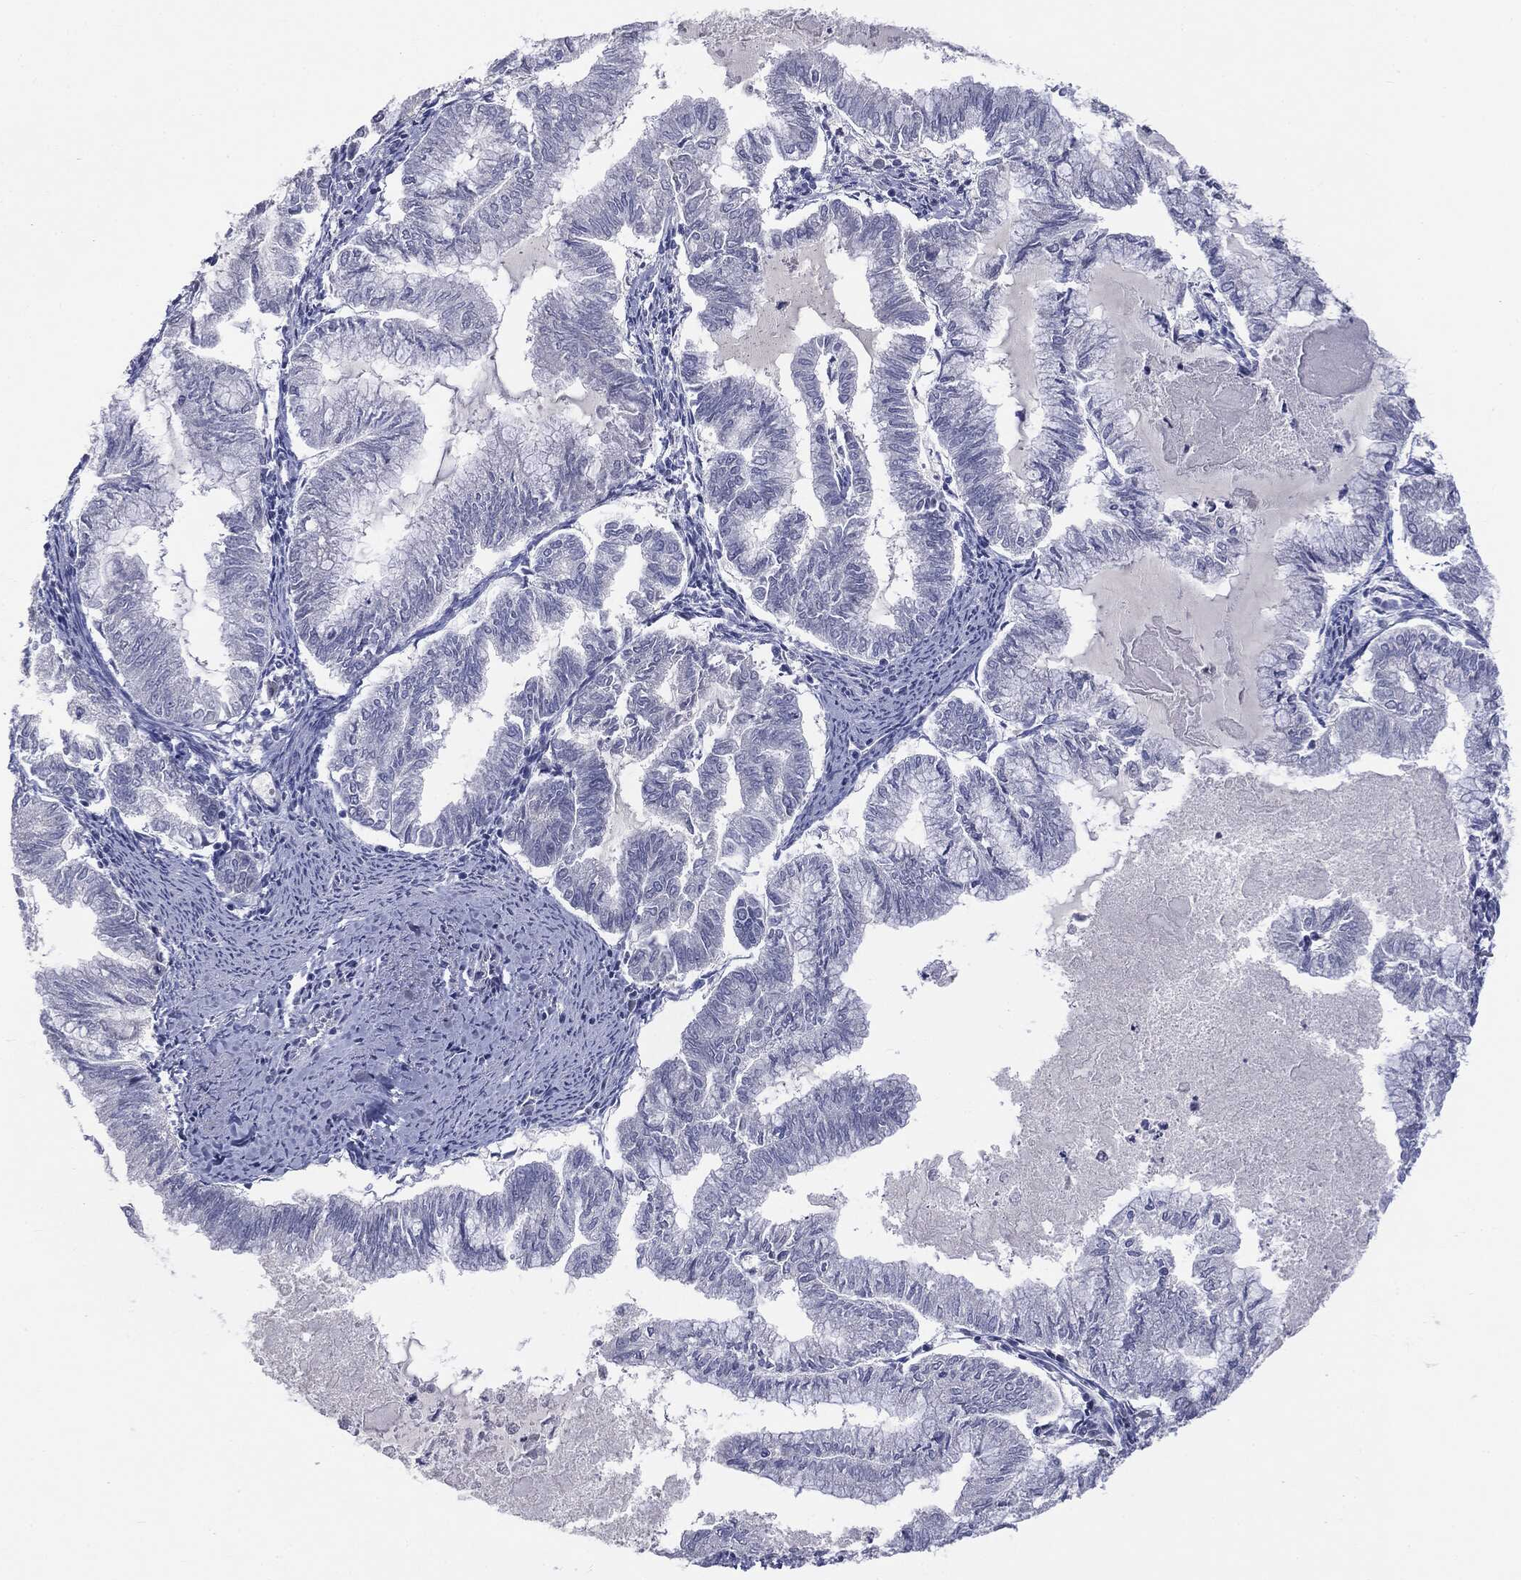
{"staining": {"intensity": "negative", "quantity": "none", "location": "none"}, "tissue": "endometrial cancer", "cell_type": "Tumor cells", "image_type": "cancer", "snomed": [{"axis": "morphology", "description": "Adenocarcinoma, NOS"}, {"axis": "topography", "description": "Endometrium"}], "caption": "Immunohistochemical staining of endometrial cancer demonstrates no significant staining in tumor cells. (DAB IHC, high magnification).", "gene": "TSHB", "patient": {"sex": "female", "age": 79}}